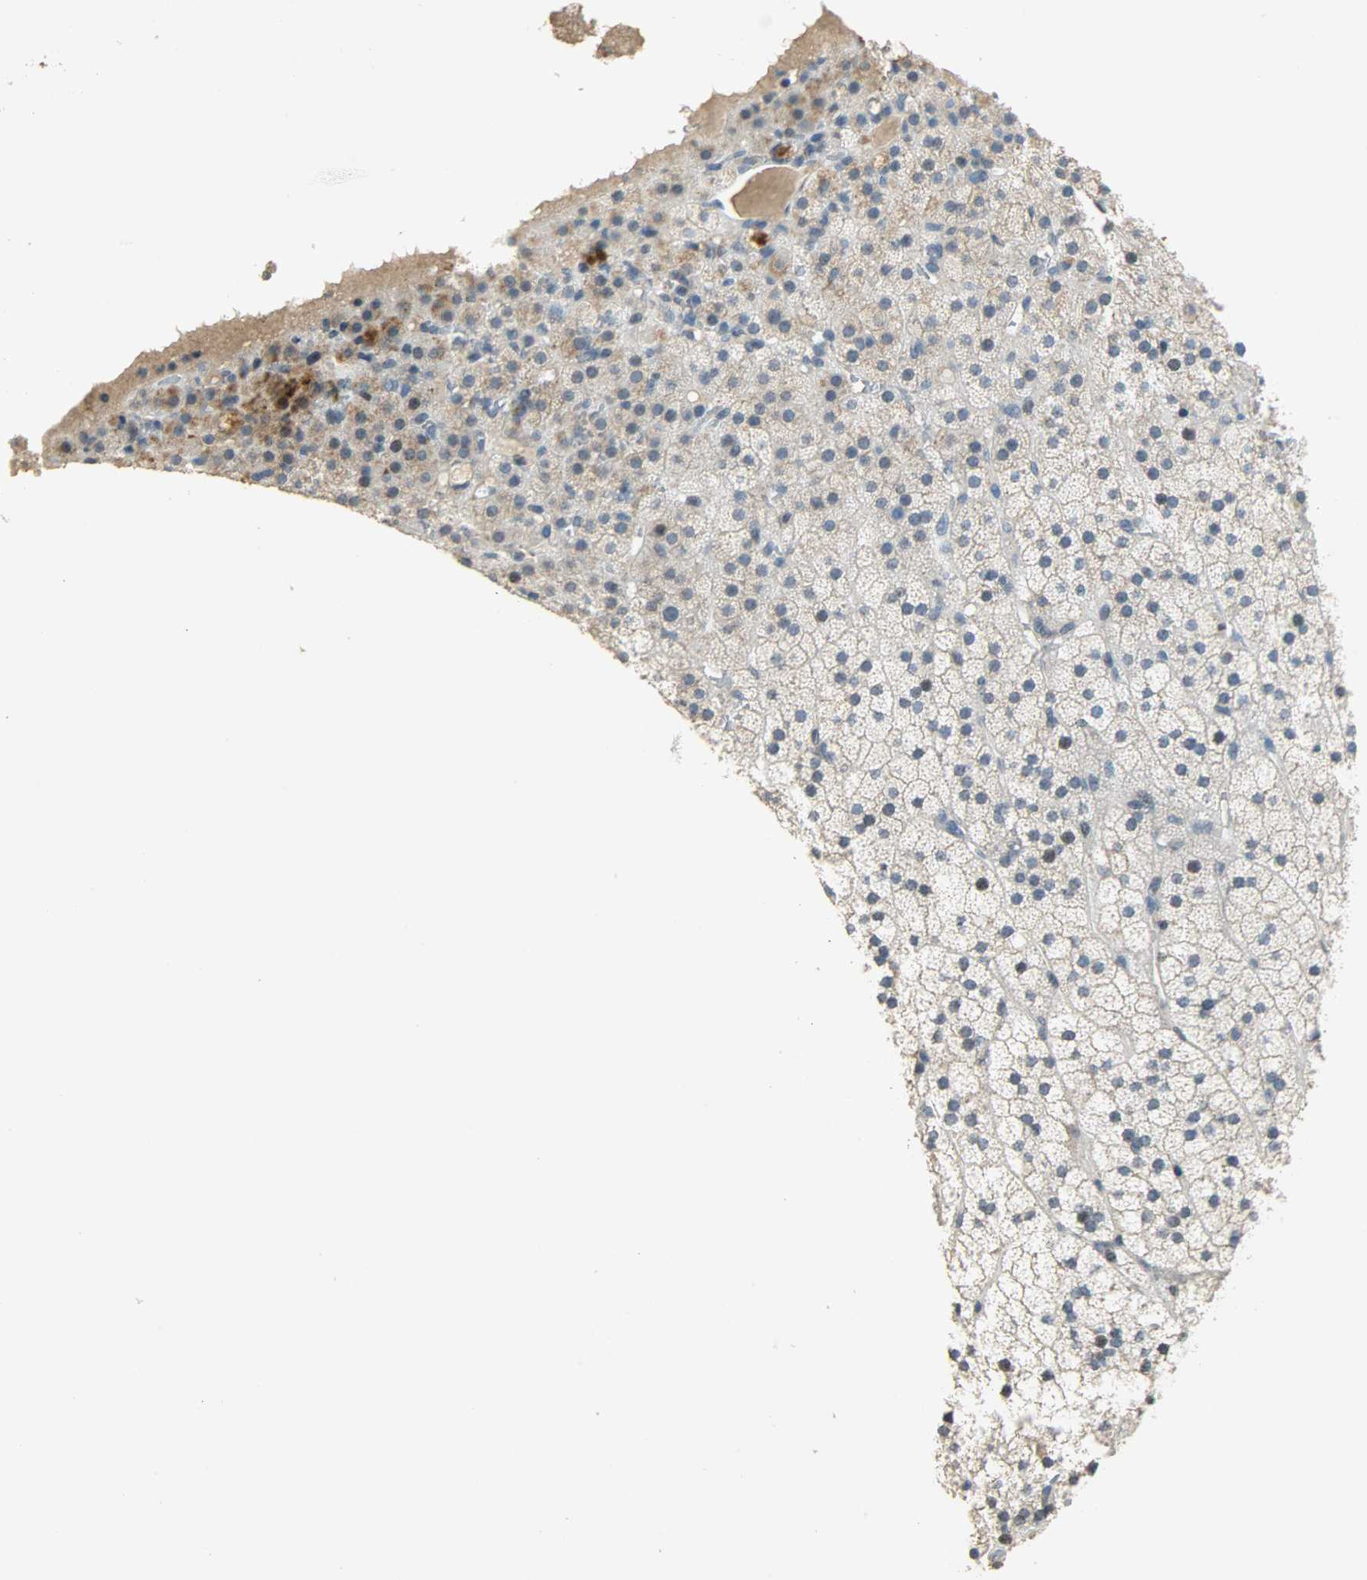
{"staining": {"intensity": "moderate", "quantity": "25%-75%", "location": "cytoplasmic/membranous,nuclear"}, "tissue": "adrenal gland", "cell_type": "Glandular cells", "image_type": "normal", "snomed": [{"axis": "morphology", "description": "Normal tissue, NOS"}, {"axis": "topography", "description": "Adrenal gland"}], "caption": "Immunohistochemistry (IHC) histopathology image of normal human adrenal gland stained for a protein (brown), which reveals medium levels of moderate cytoplasmic/membranous,nuclear staining in approximately 25%-75% of glandular cells.", "gene": "DNAJB6", "patient": {"sex": "male", "age": 35}}